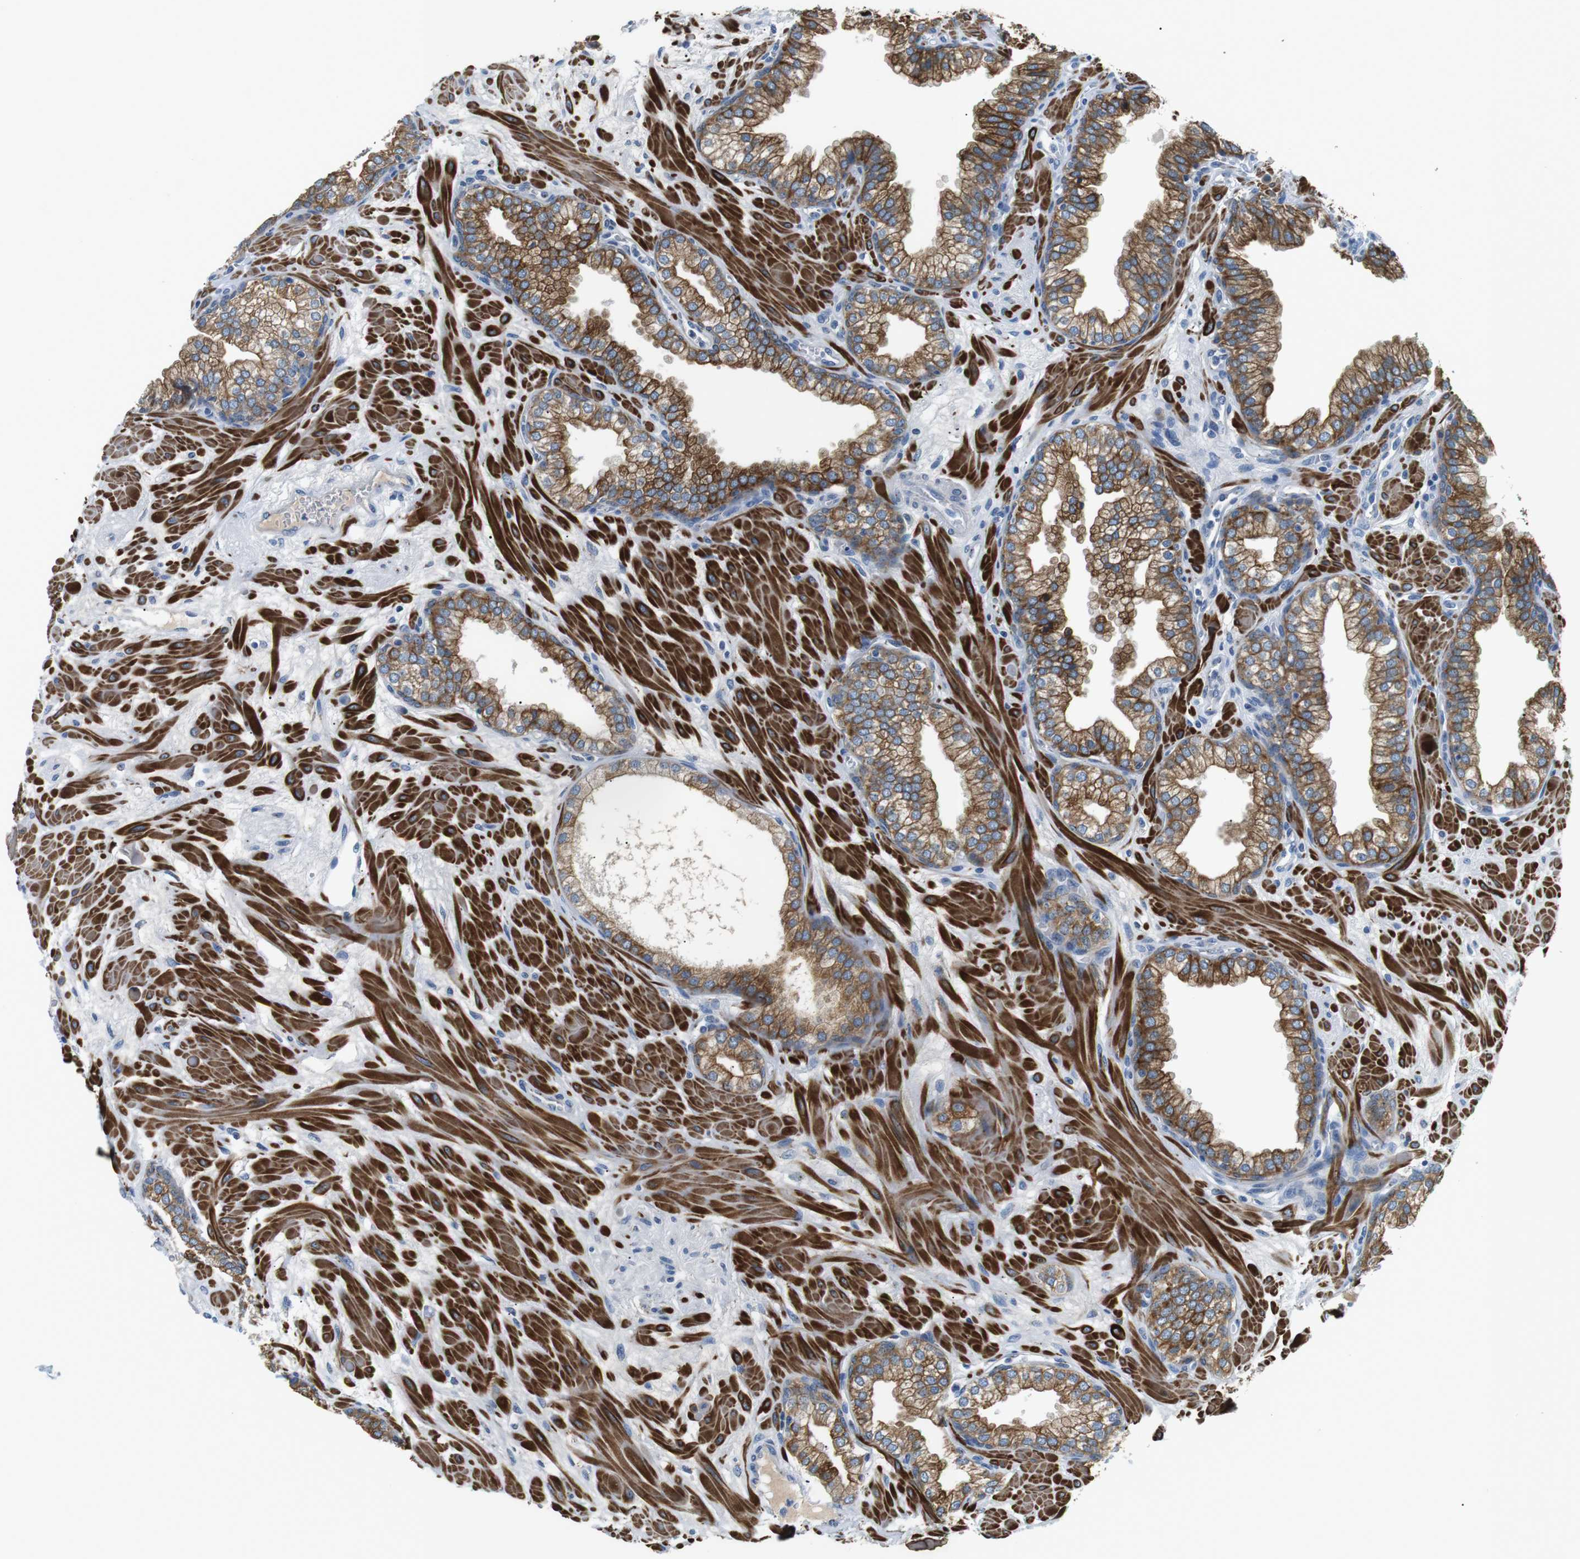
{"staining": {"intensity": "moderate", "quantity": ">75%", "location": "cytoplasmic/membranous"}, "tissue": "prostate", "cell_type": "Glandular cells", "image_type": "normal", "snomed": [{"axis": "morphology", "description": "Normal tissue, NOS"}, {"axis": "morphology", "description": "Urothelial carcinoma, Low grade"}, {"axis": "topography", "description": "Urinary bladder"}, {"axis": "topography", "description": "Prostate"}], "caption": "A histopathology image of prostate stained for a protein exhibits moderate cytoplasmic/membranous brown staining in glandular cells.", "gene": "UNC5CL", "patient": {"sex": "male", "age": 60}}